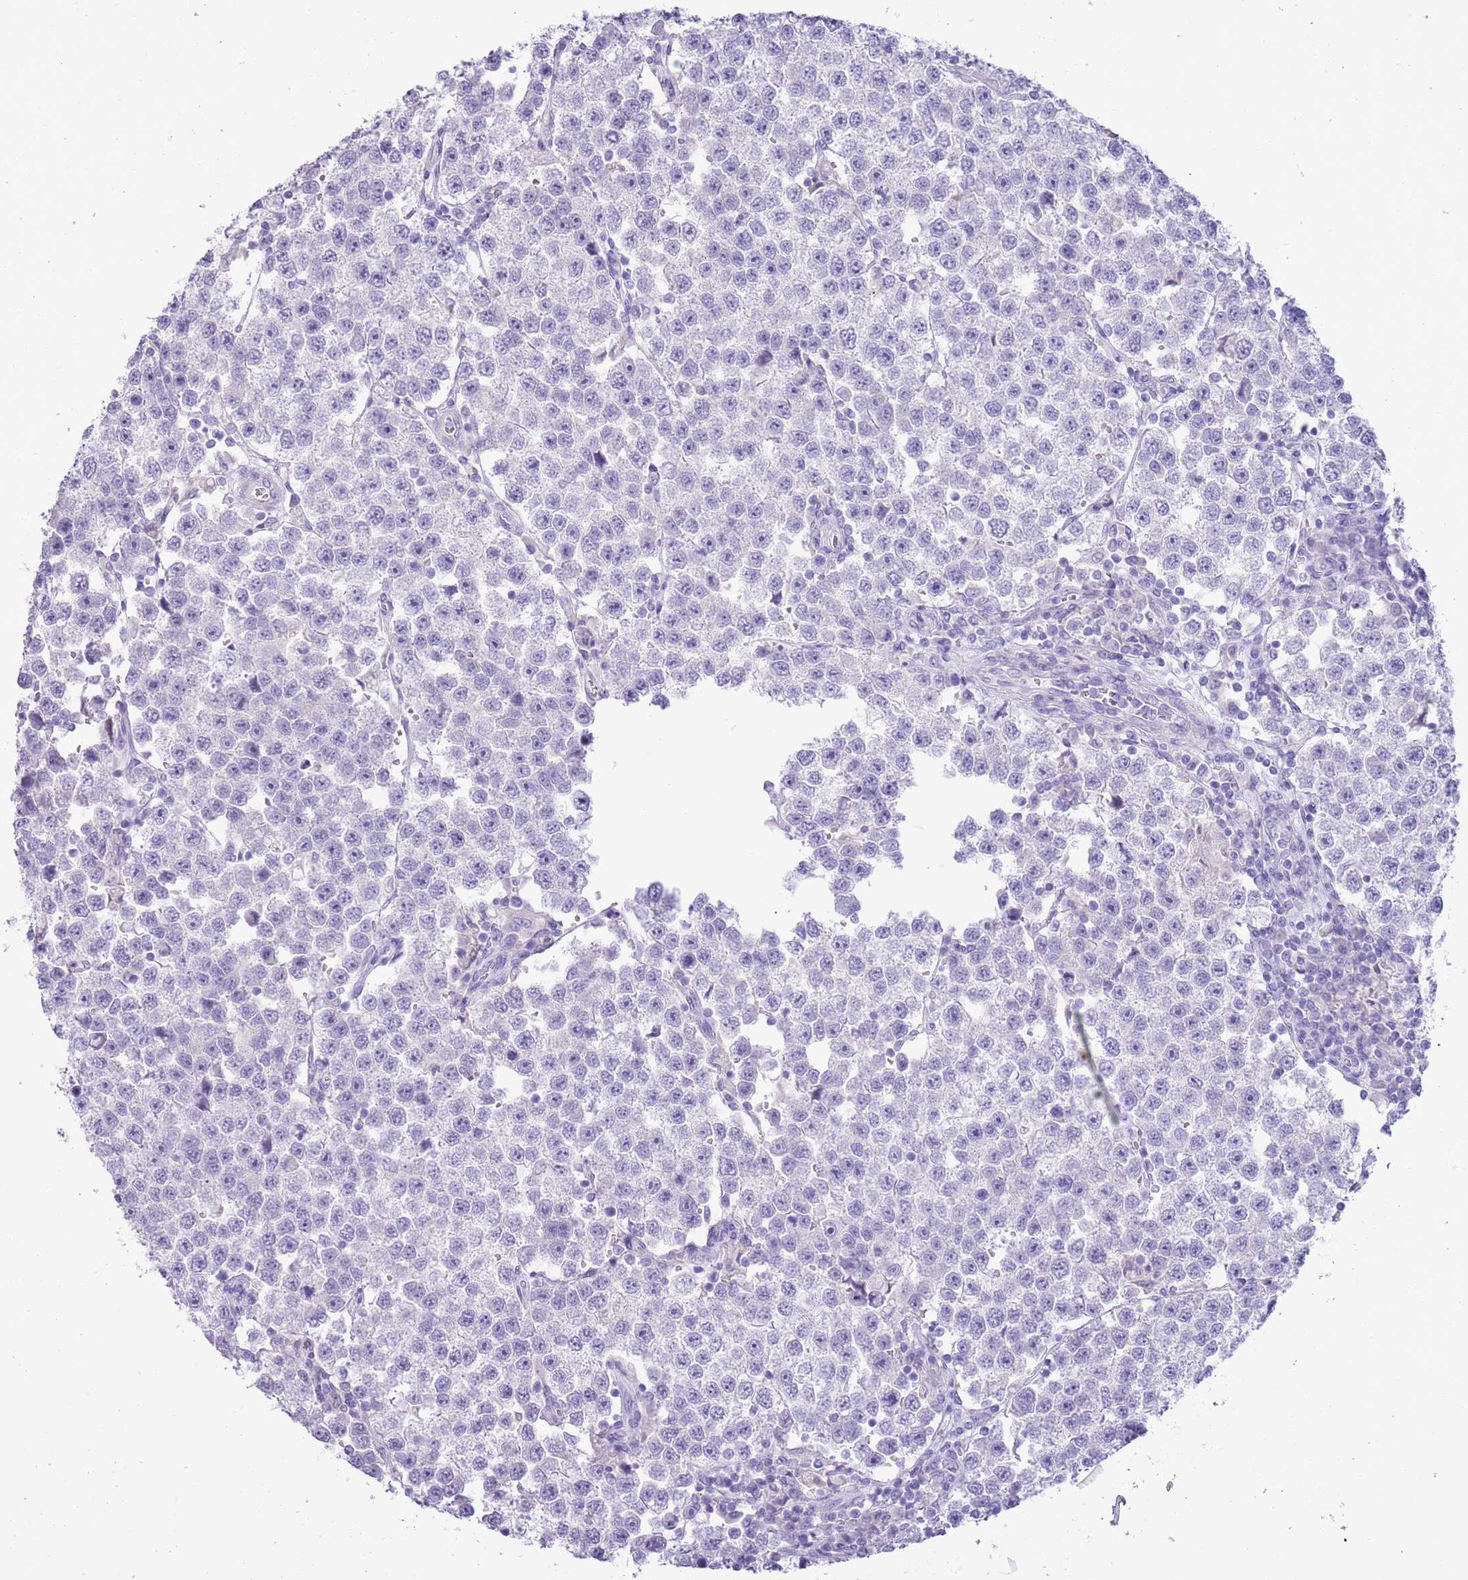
{"staining": {"intensity": "negative", "quantity": "none", "location": "none"}, "tissue": "testis cancer", "cell_type": "Tumor cells", "image_type": "cancer", "snomed": [{"axis": "morphology", "description": "Seminoma, NOS"}, {"axis": "topography", "description": "Testis"}], "caption": "Immunohistochemistry (IHC) micrograph of neoplastic tissue: human testis cancer (seminoma) stained with DAB (3,3'-diaminobenzidine) exhibits no significant protein staining in tumor cells. (Immunohistochemistry, brightfield microscopy, high magnification).", "gene": "OR6M1", "patient": {"sex": "male", "age": 37}}